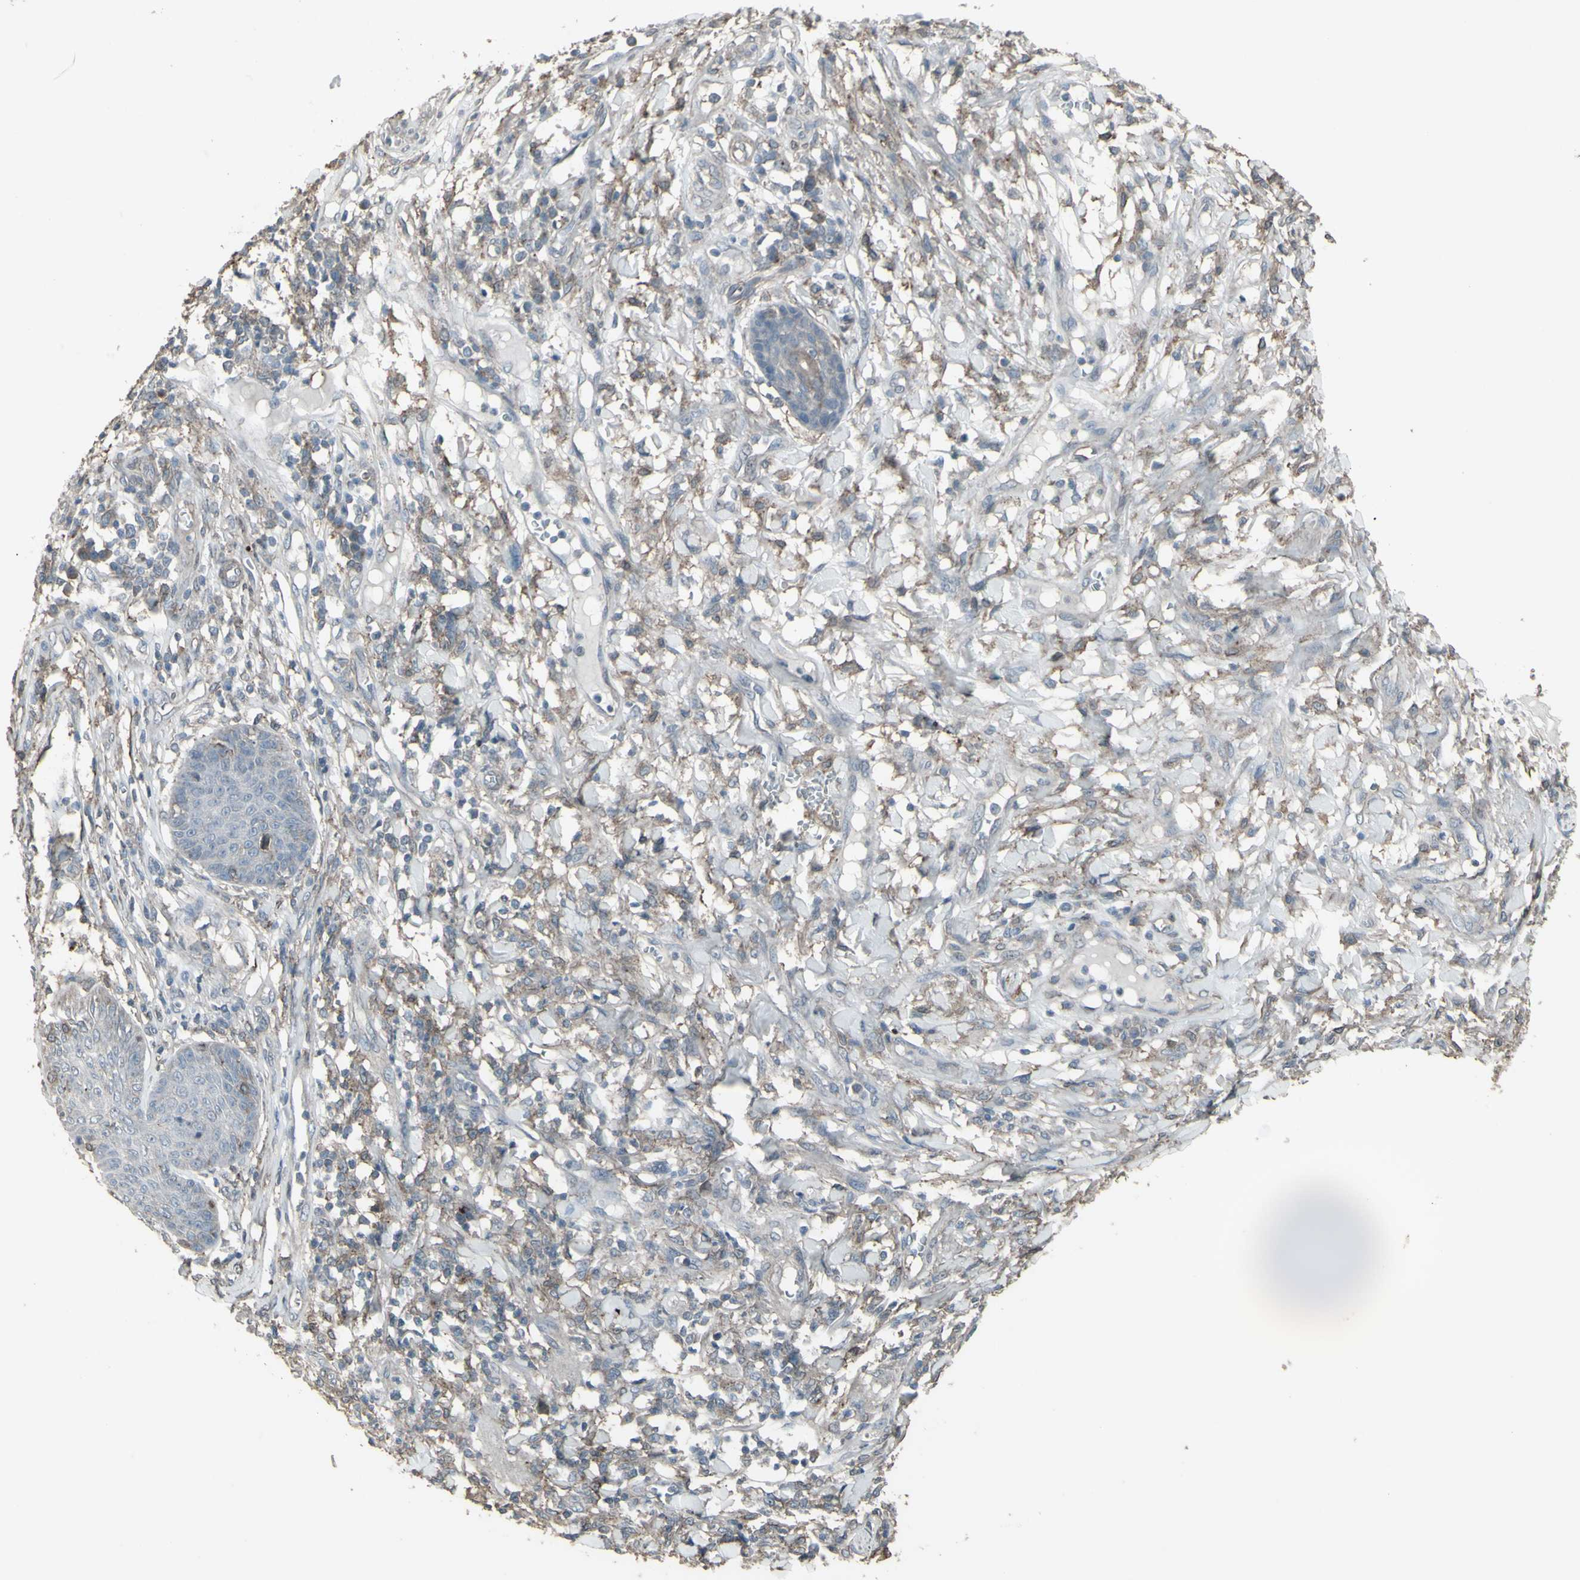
{"staining": {"intensity": "weak", "quantity": "25%-75%", "location": "cytoplasmic/membranous"}, "tissue": "skin cancer", "cell_type": "Tumor cells", "image_type": "cancer", "snomed": [{"axis": "morphology", "description": "Squamous cell carcinoma, NOS"}, {"axis": "topography", "description": "Skin"}], "caption": "This micrograph exhibits immunohistochemistry (IHC) staining of skin cancer, with low weak cytoplasmic/membranous positivity in approximately 25%-75% of tumor cells.", "gene": "SMO", "patient": {"sex": "female", "age": 78}}